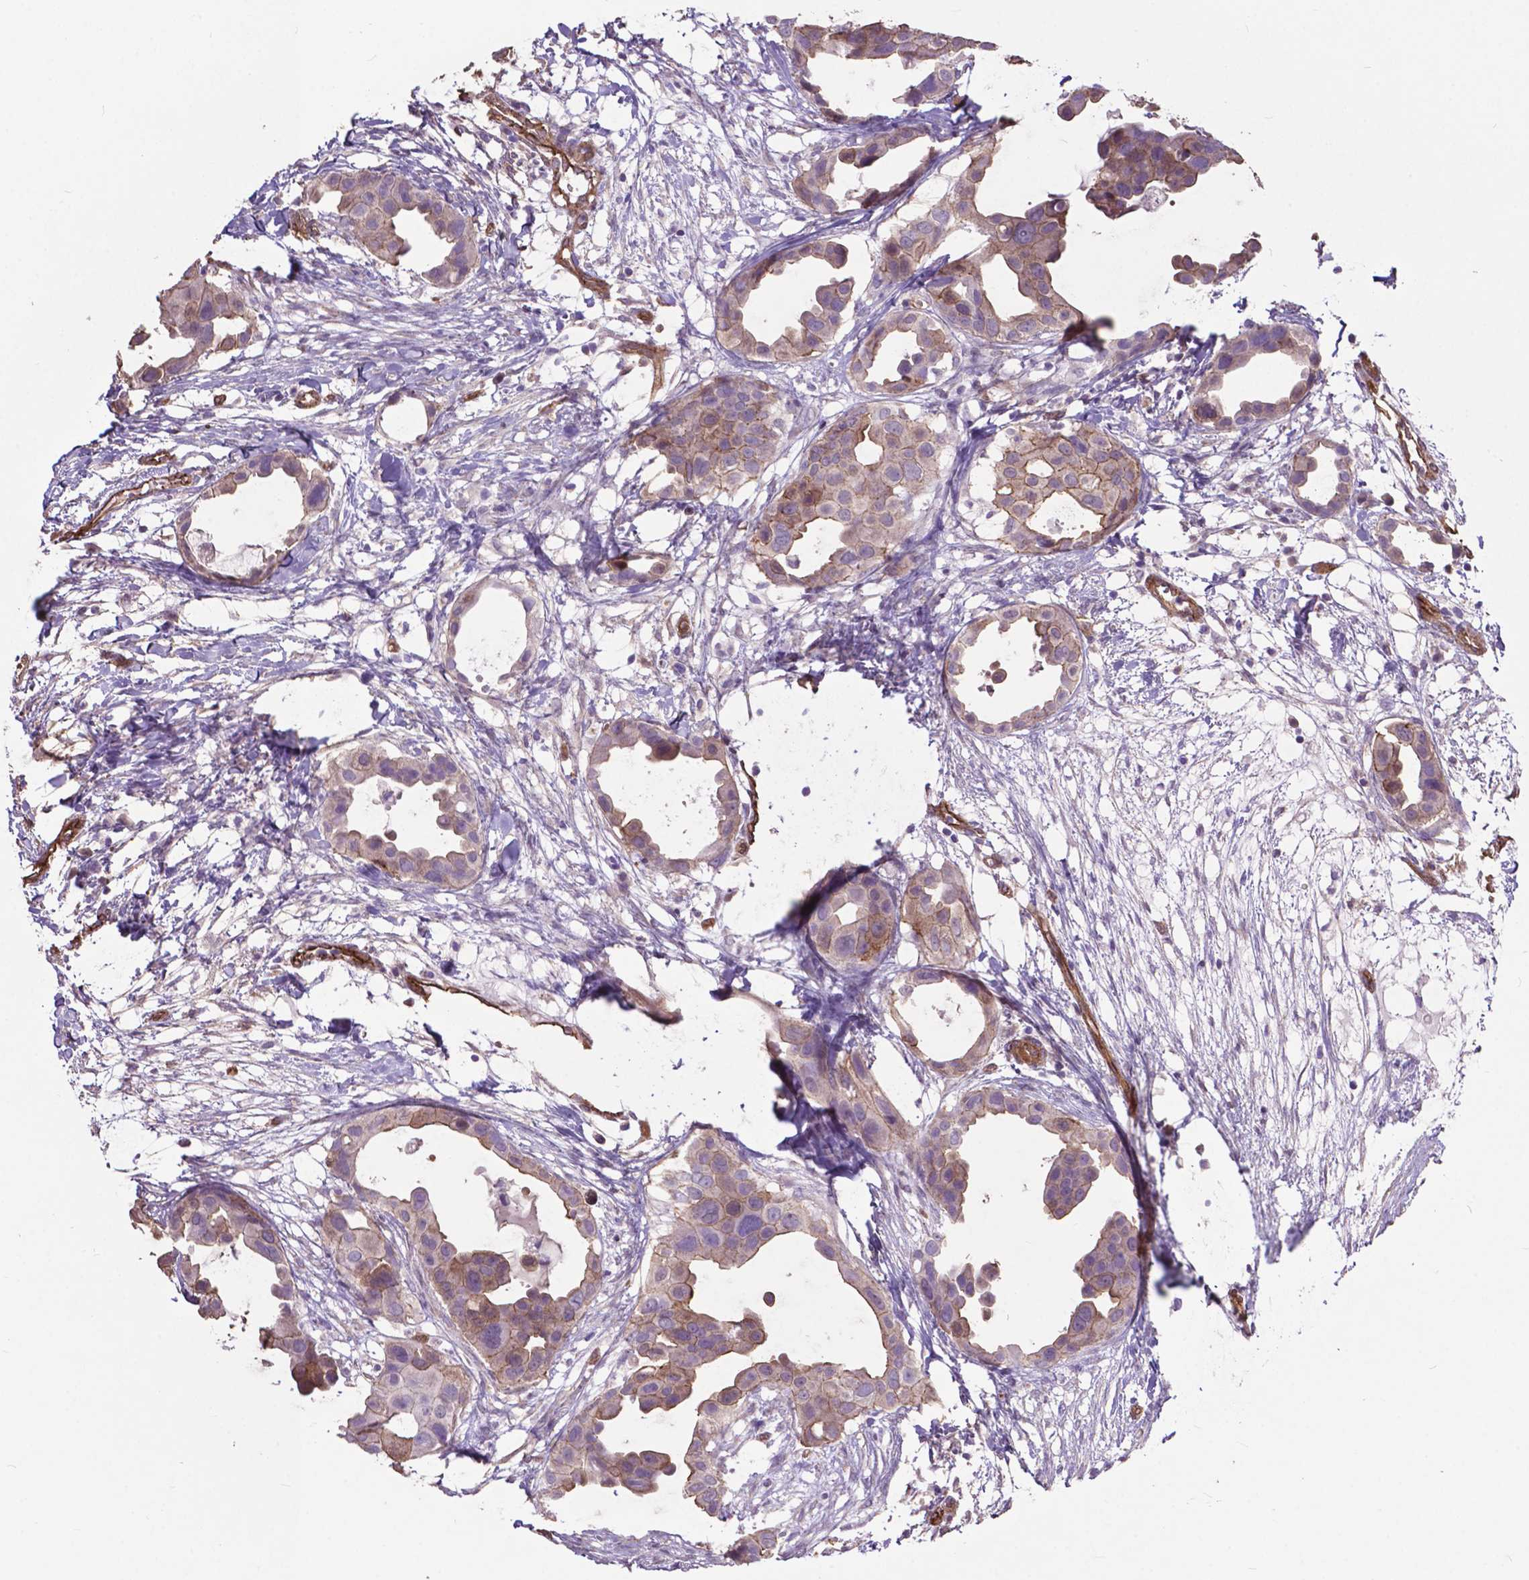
{"staining": {"intensity": "weak", "quantity": "25%-75%", "location": "cytoplasmic/membranous"}, "tissue": "breast cancer", "cell_type": "Tumor cells", "image_type": "cancer", "snomed": [{"axis": "morphology", "description": "Duct carcinoma"}, {"axis": "topography", "description": "Breast"}], "caption": "A brown stain highlights weak cytoplasmic/membranous staining of a protein in breast cancer (invasive ductal carcinoma) tumor cells. The staining was performed using DAB (3,3'-diaminobenzidine), with brown indicating positive protein expression. Nuclei are stained blue with hematoxylin.", "gene": "PDLIM1", "patient": {"sex": "female", "age": 38}}